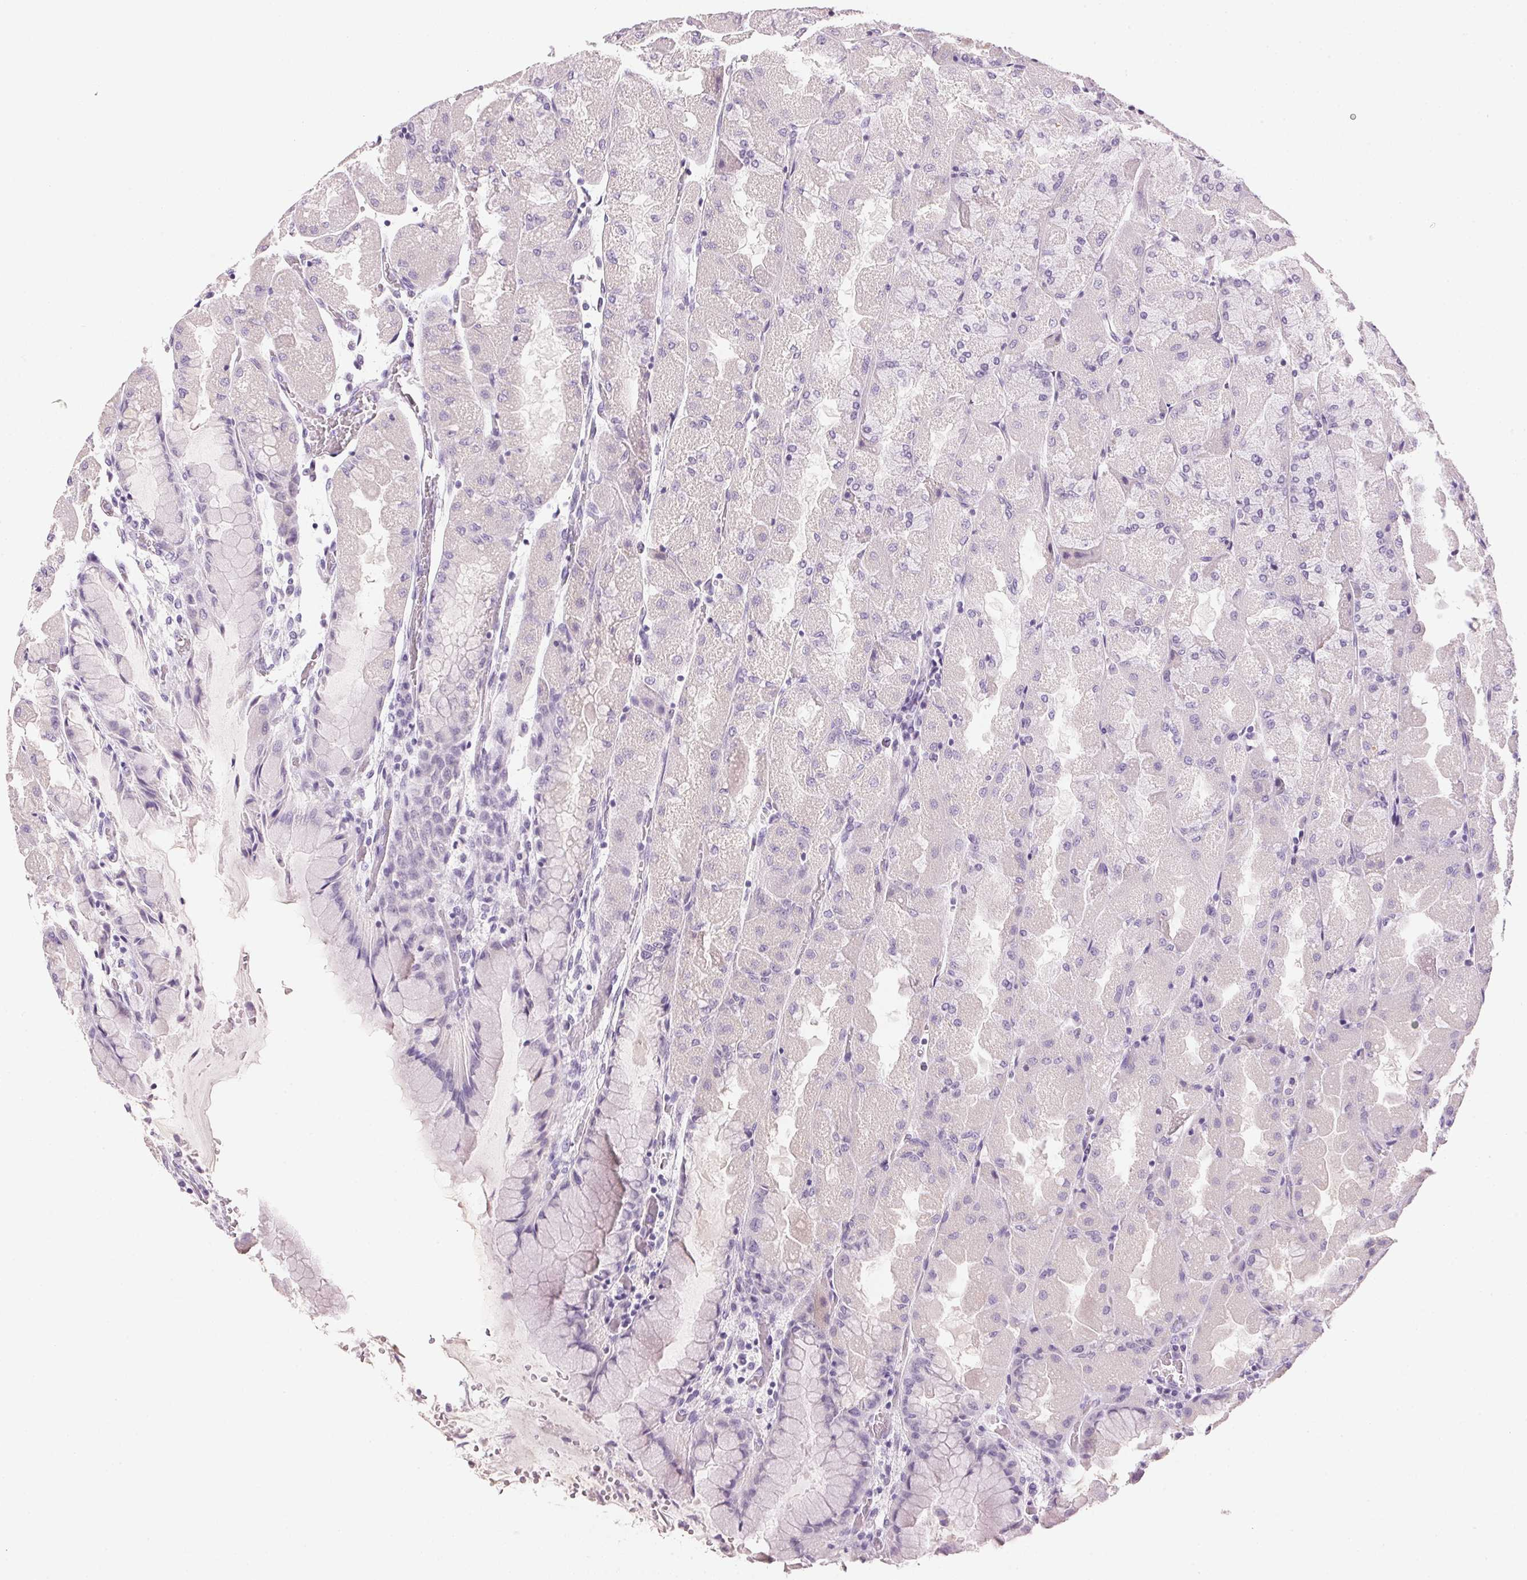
{"staining": {"intensity": "negative", "quantity": "none", "location": "none"}, "tissue": "stomach", "cell_type": "Glandular cells", "image_type": "normal", "snomed": [{"axis": "morphology", "description": "Normal tissue, NOS"}, {"axis": "topography", "description": "Stomach"}], "caption": "Glandular cells are negative for brown protein staining in normal stomach. The staining was performed using DAB to visualize the protein expression in brown, while the nuclei were stained in blue with hematoxylin (Magnification: 20x).", "gene": "IGFBP1", "patient": {"sex": "female", "age": 61}}